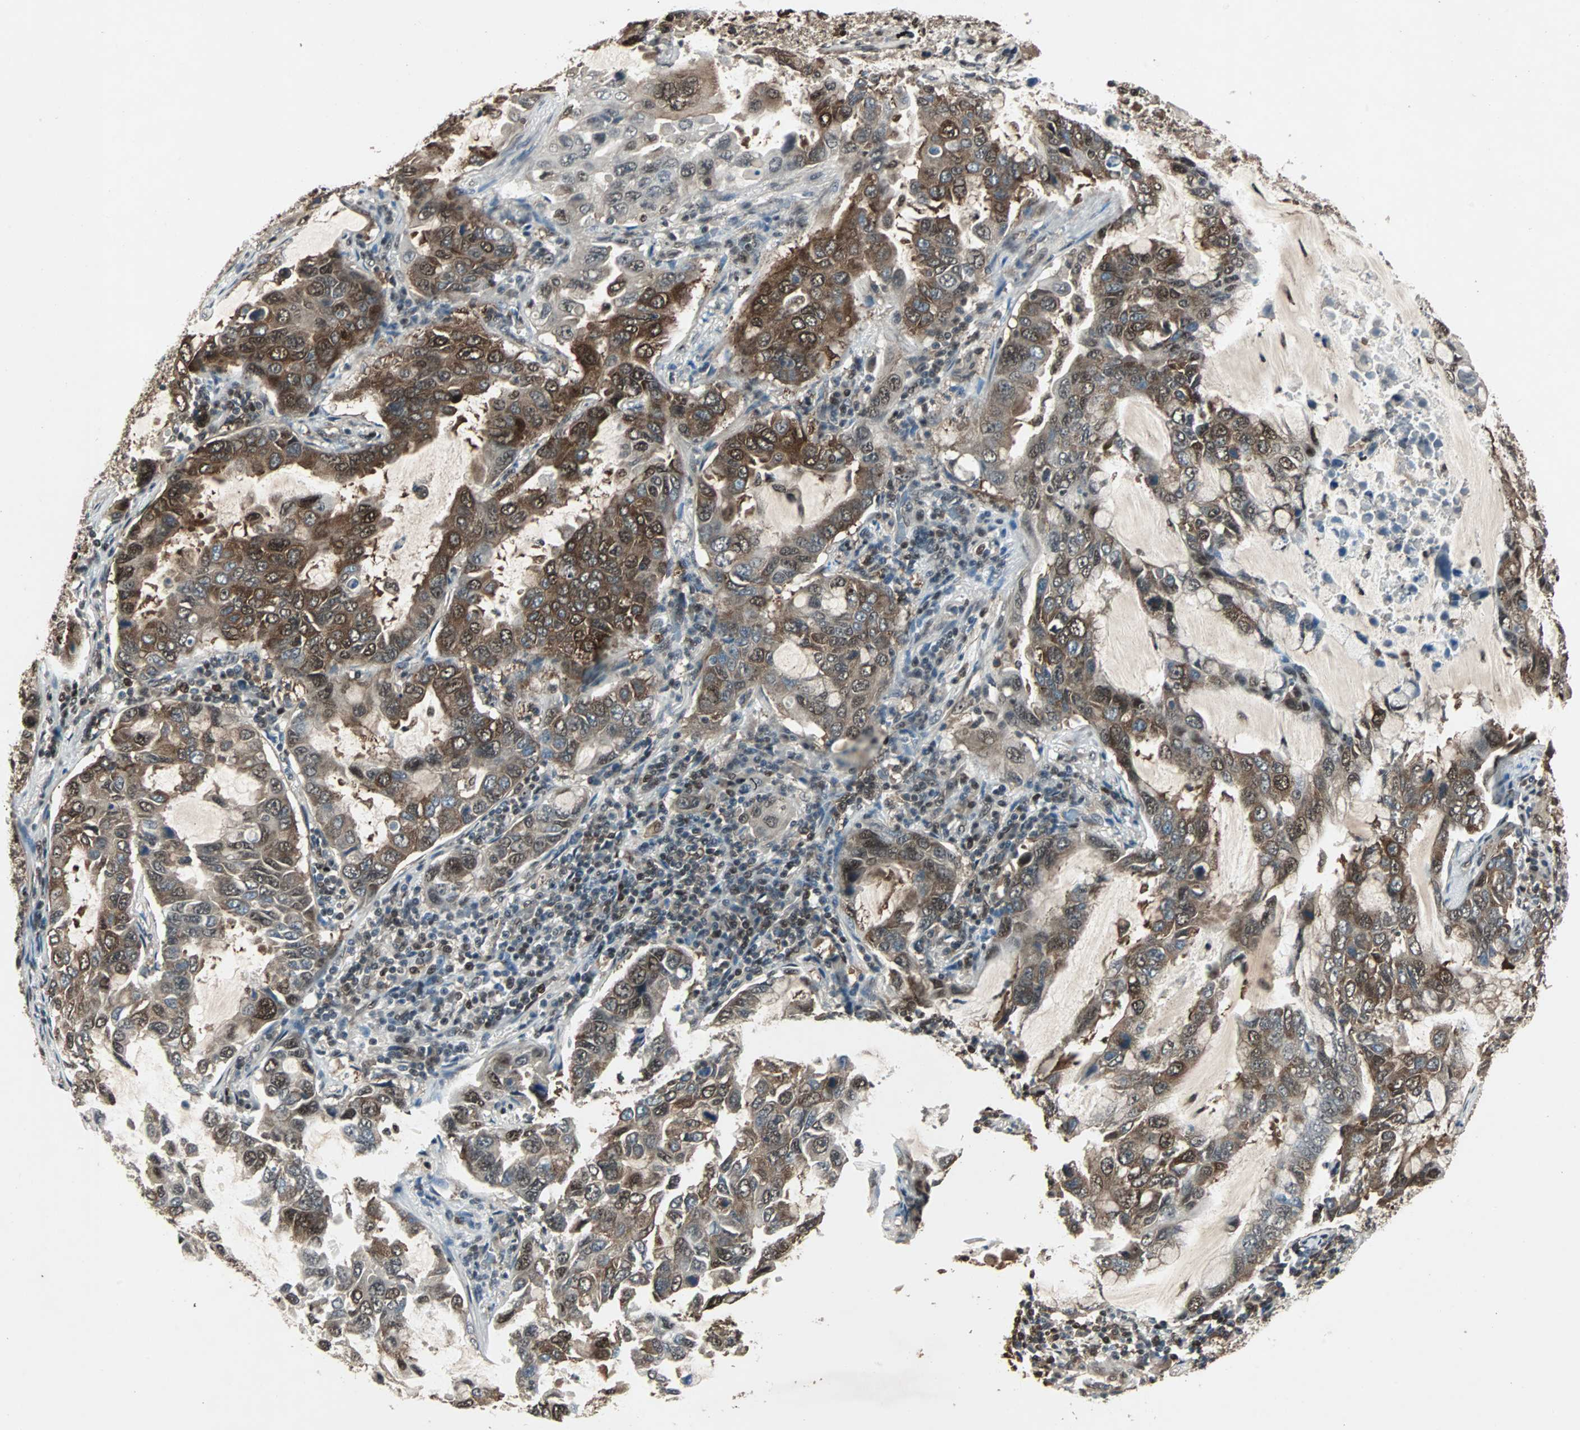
{"staining": {"intensity": "strong", "quantity": ">75%", "location": "cytoplasmic/membranous,nuclear"}, "tissue": "lung cancer", "cell_type": "Tumor cells", "image_type": "cancer", "snomed": [{"axis": "morphology", "description": "Adenocarcinoma, NOS"}, {"axis": "topography", "description": "Lung"}], "caption": "IHC histopathology image of lung cancer stained for a protein (brown), which exhibits high levels of strong cytoplasmic/membranous and nuclear expression in approximately >75% of tumor cells.", "gene": "ACLY", "patient": {"sex": "male", "age": 64}}